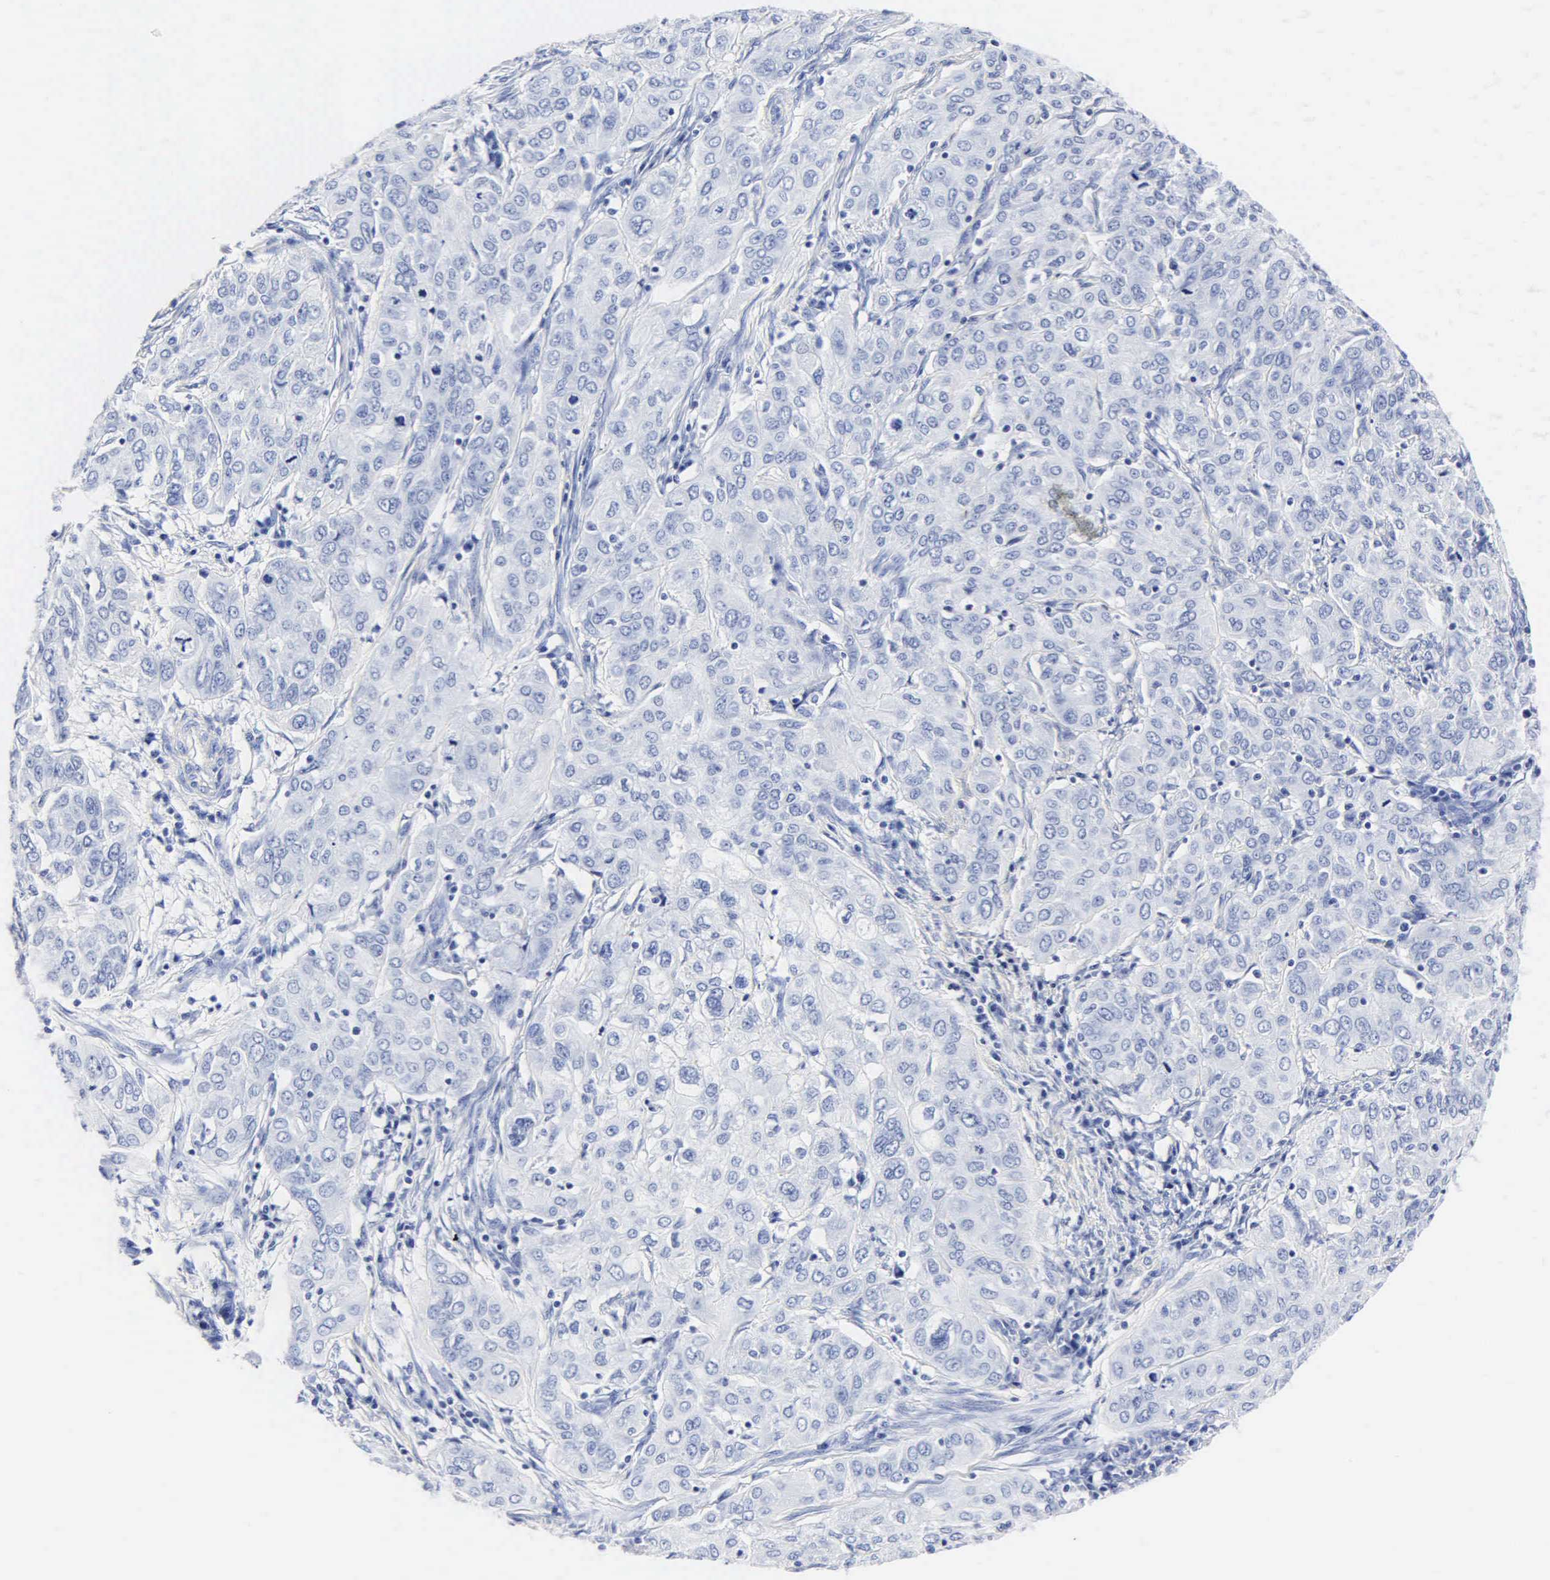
{"staining": {"intensity": "negative", "quantity": "none", "location": "none"}, "tissue": "cervical cancer", "cell_type": "Tumor cells", "image_type": "cancer", "snomed": [{"axis": "morphology", "description": "Squamous cell carcinoma, NOS"}, {"axis": "topography", "description": "Cervix"}], "caption": "Immunohistochemistry (IHC) of human cervical cancer (squamous cell carcinoma) demonstrates no staining in tumor cells.", "gene": "MB", "patient": {"sex": "female", "age": 38}}